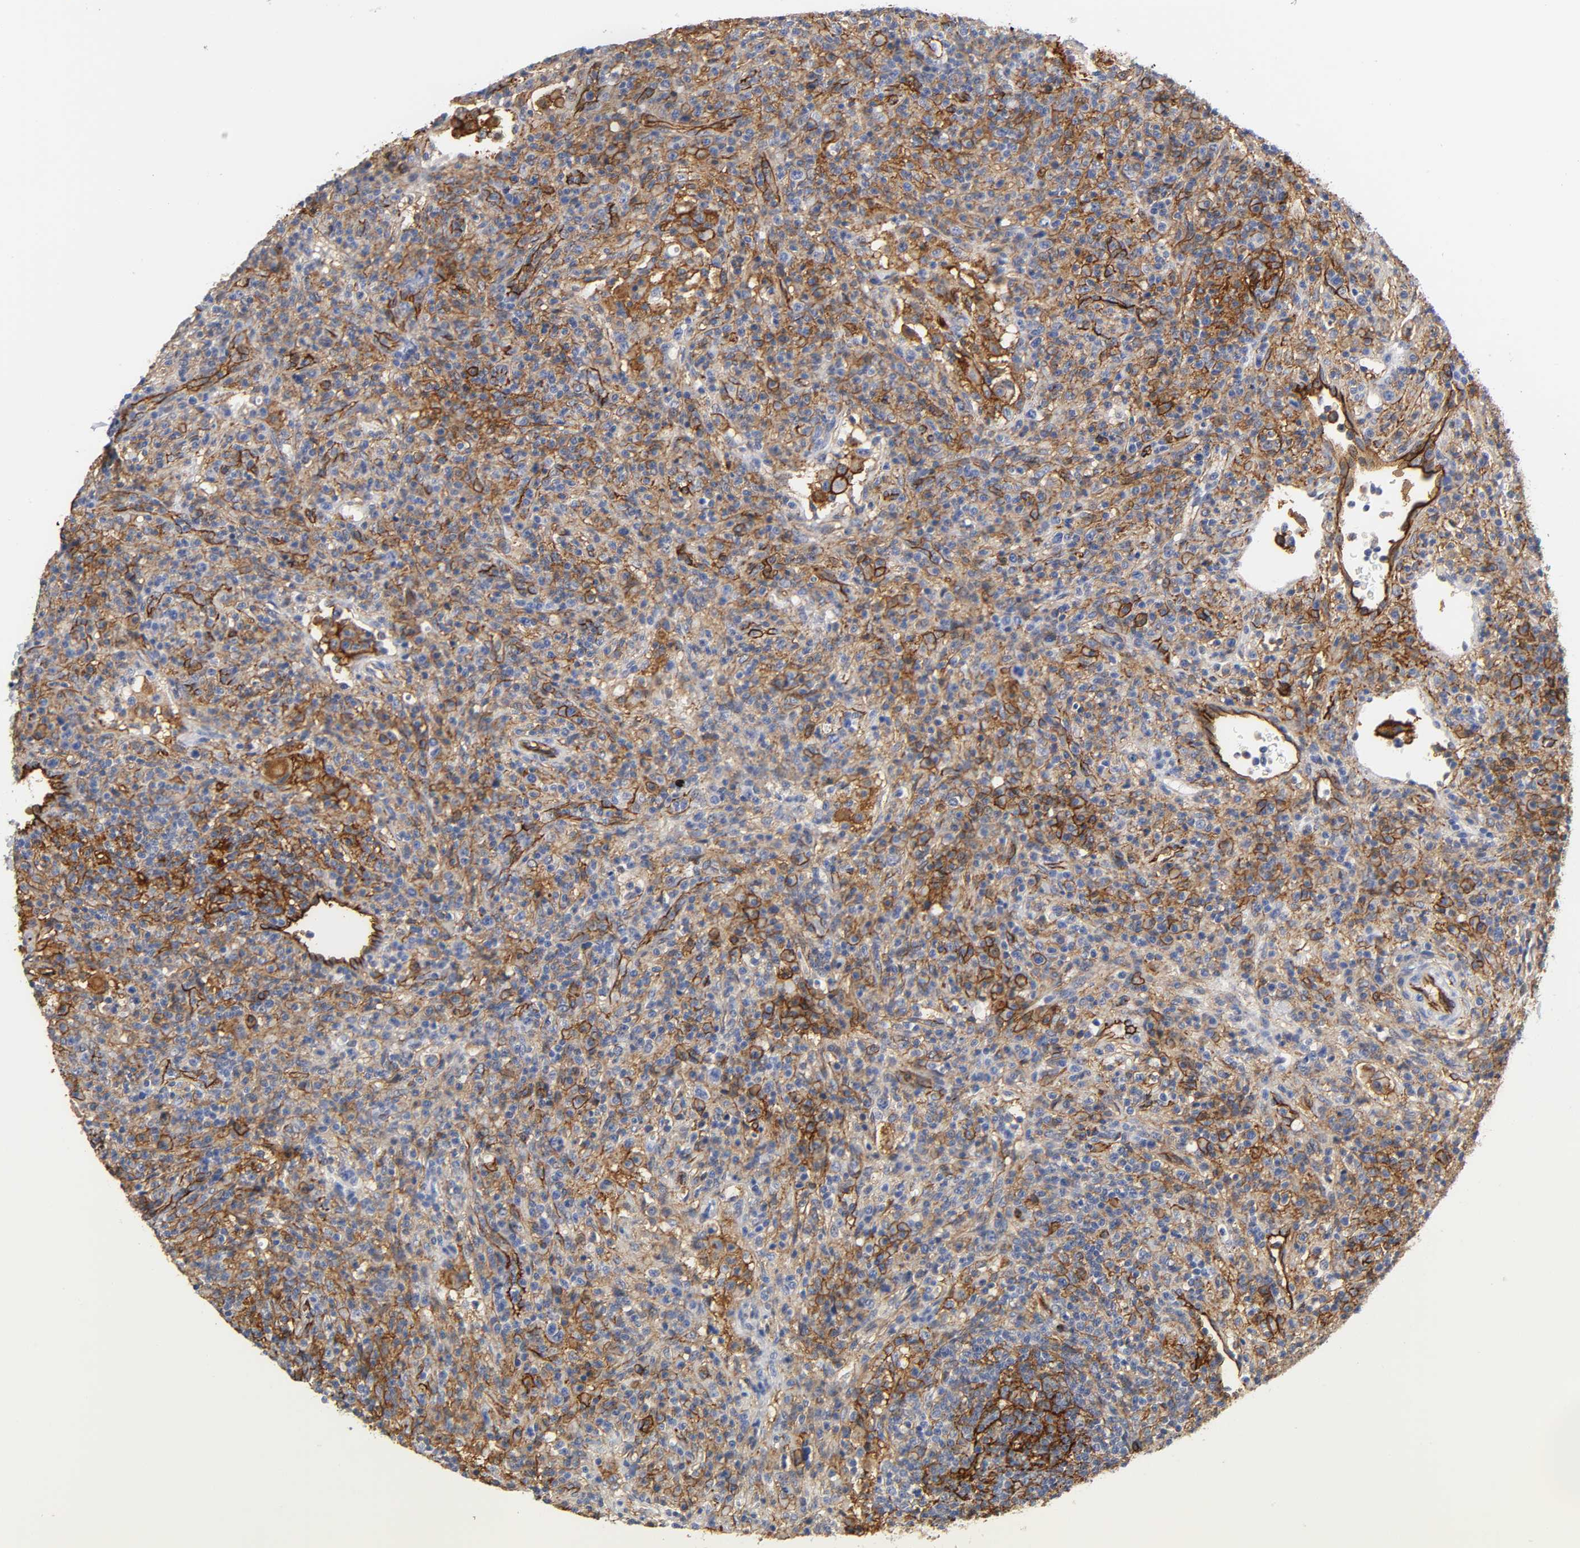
{"staining": {"intensity": "strong", "quantity": "25%-75%", "location": "cytoplasmic/membranous"}, "tissue": "lymphoma", "cell_type": "Tumor cells", "image_type": "cancer", "snomed": [{"axis": "morphology", "description": "Hodgkin's disease, NOS"}, {"axis": "topography", "description": "Lymph node"}], "caption": "Immunohistochemical staining of Hodgkin's disease demonstrates high levels of strong cytoplasmic/membranous protein expression in approximately 25%-75% of tumor cells. The staining was performed using DAB to visualize the protein expression in brown, while the nuclei were stained in blue with hematoxylin (Magnification: 20x).", "gene": "ICAM1", "patient": {"sex": "male", "age": 65}}